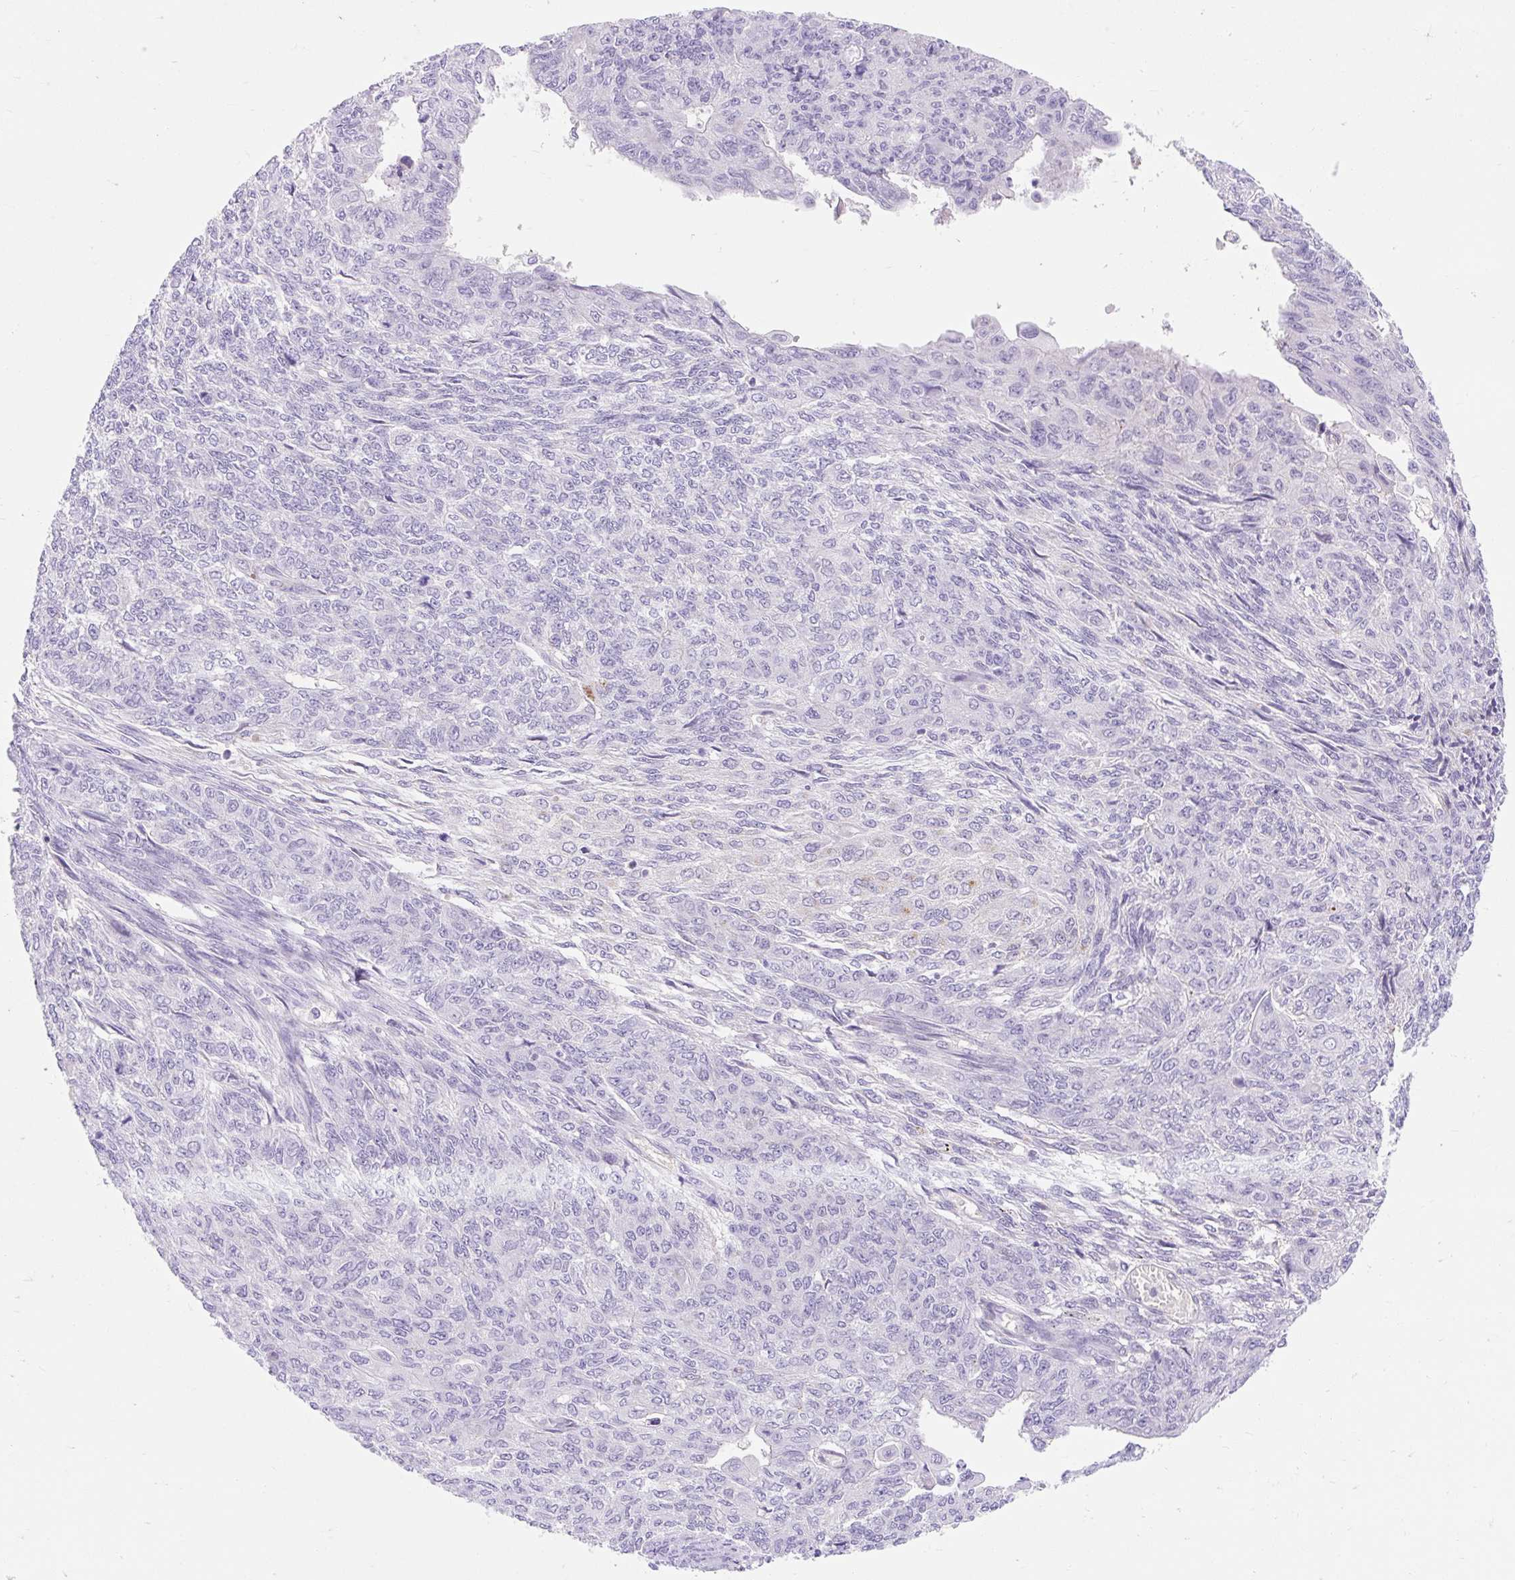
{"staining": {"intensity": "negative", "quantity": "none", "location": "none"}, "tissue": "endometrial cancer", "cell_type": "Tumor cells", "image_type": "cancer", "snomed": [{"axis": "morphology", "description": "Adenocarcinoma, NOS"}, {"axis": "topography", "description": "Endometrium"}], "caption": "A high-resolution image shows immunohistochemistry staining of adenocarcinoma (endometrial), which demonstrates no significant expression in tumor cells.", "gene": "SLC28A1", "patient": {"sex": "female", "age": 32}}